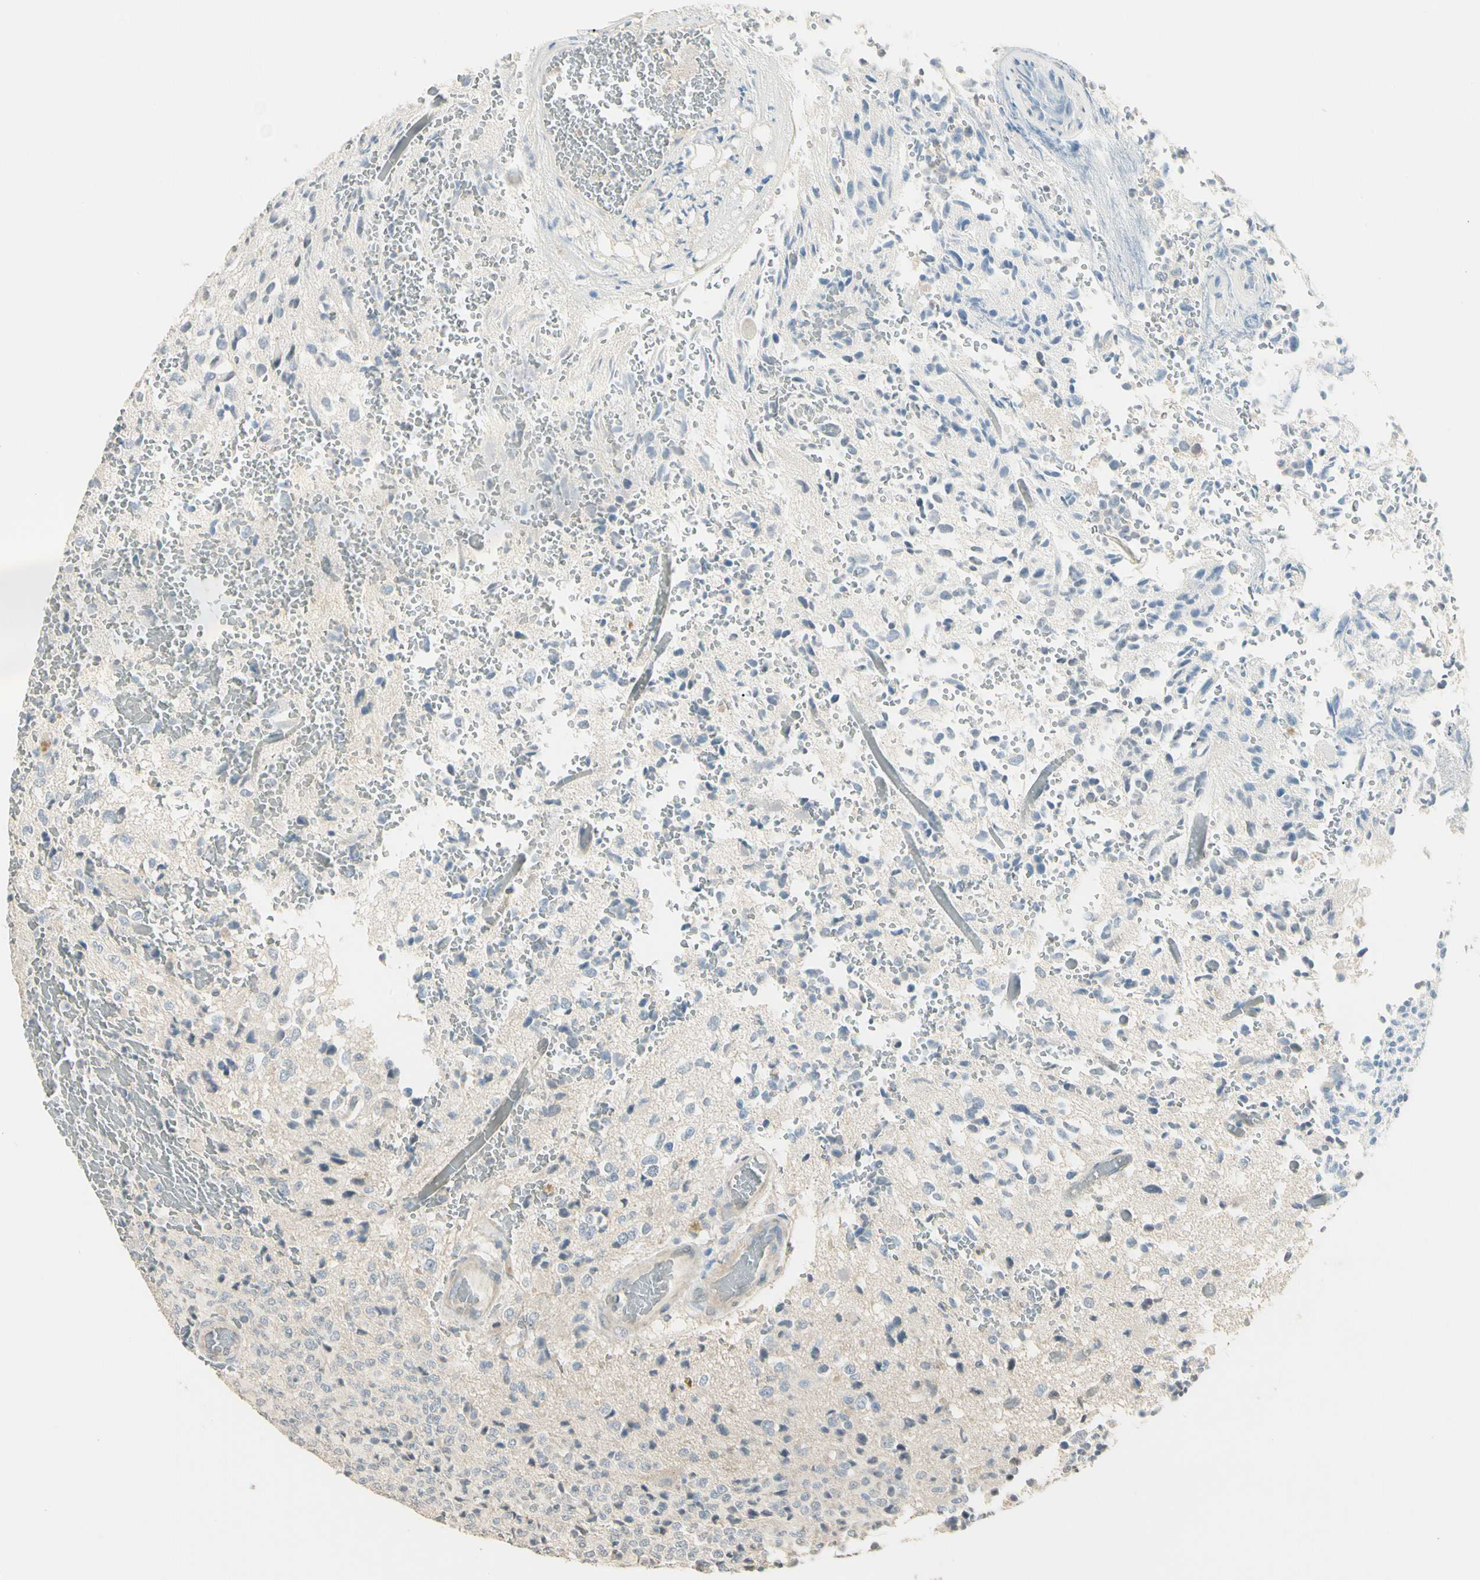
{"staining": {"intensity": "negative", "quantity": "none", "location": "none"}, "tissue": "glioma", "cell_type": "Tumor cells", "image_type": "cancer", "snomed": [{"axis": "morphology", "description": "Glioma, malignant, High grade"}, {"axis": "topography", "description": "pancreas cauda"}], "caption": "Human high-grade glioma (malignant) stained for a protein using immunohistochemistry reveals no staining in tumor cells.", "gene": "GNE", "patient": {"sex": "male", "age": 60}}